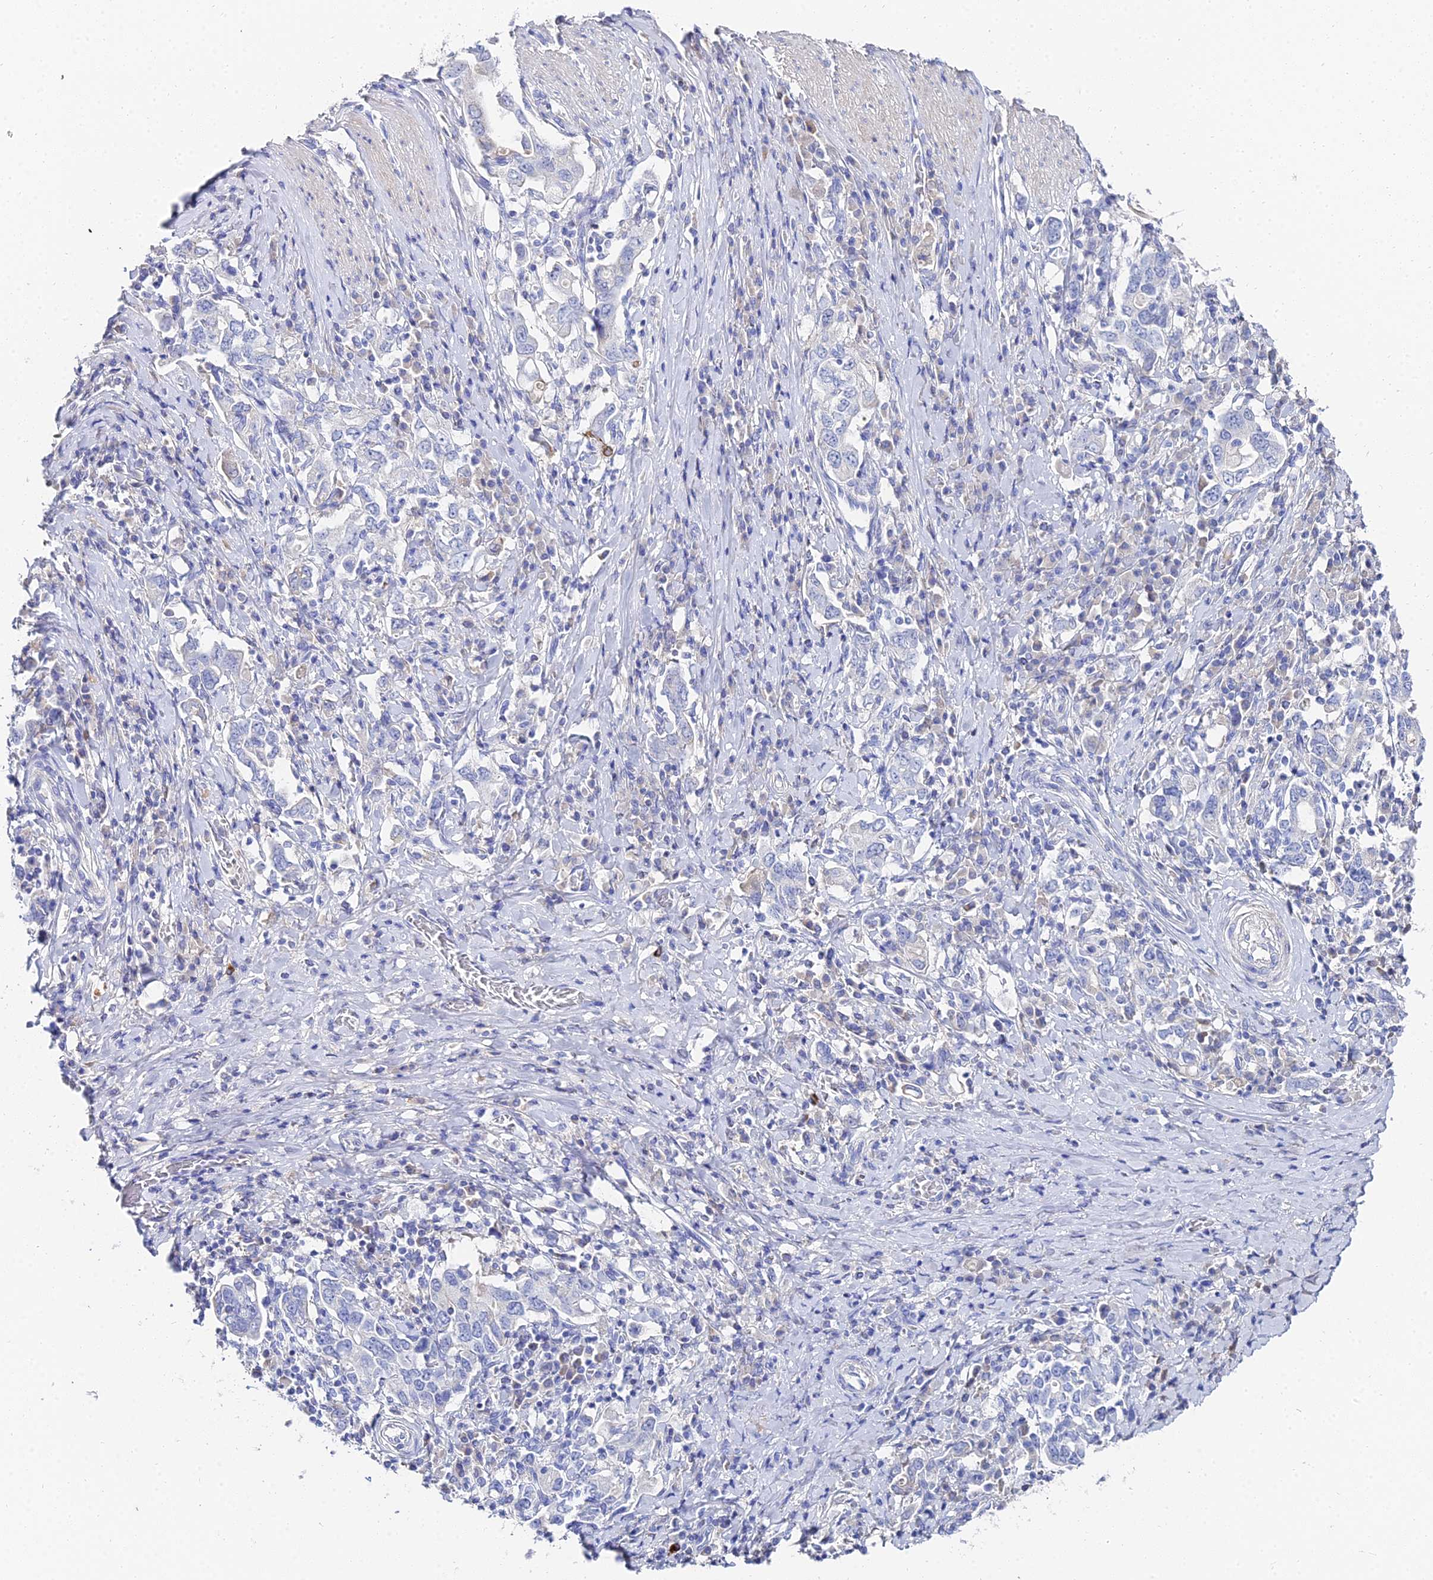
{"staining": {"intensity": "negative", "quantity": "none", "location": "none"}, "tissue": "stomach cancer", "cell_type": "Tumor cells", "image_type": "cancer", "snomed": [{"axis": "morphology", "description": "Adenocarcinoma, NOS"}, {"axis": "topography", "description": "Stomach, upper"}, {"axis": "topography", "description": "Stomach"}], "caption": "Tumor cells are negative for brown protein staining in stomach cancer.", "gene": "KRT17", "patient": {"sex": "male", "age": 62}}